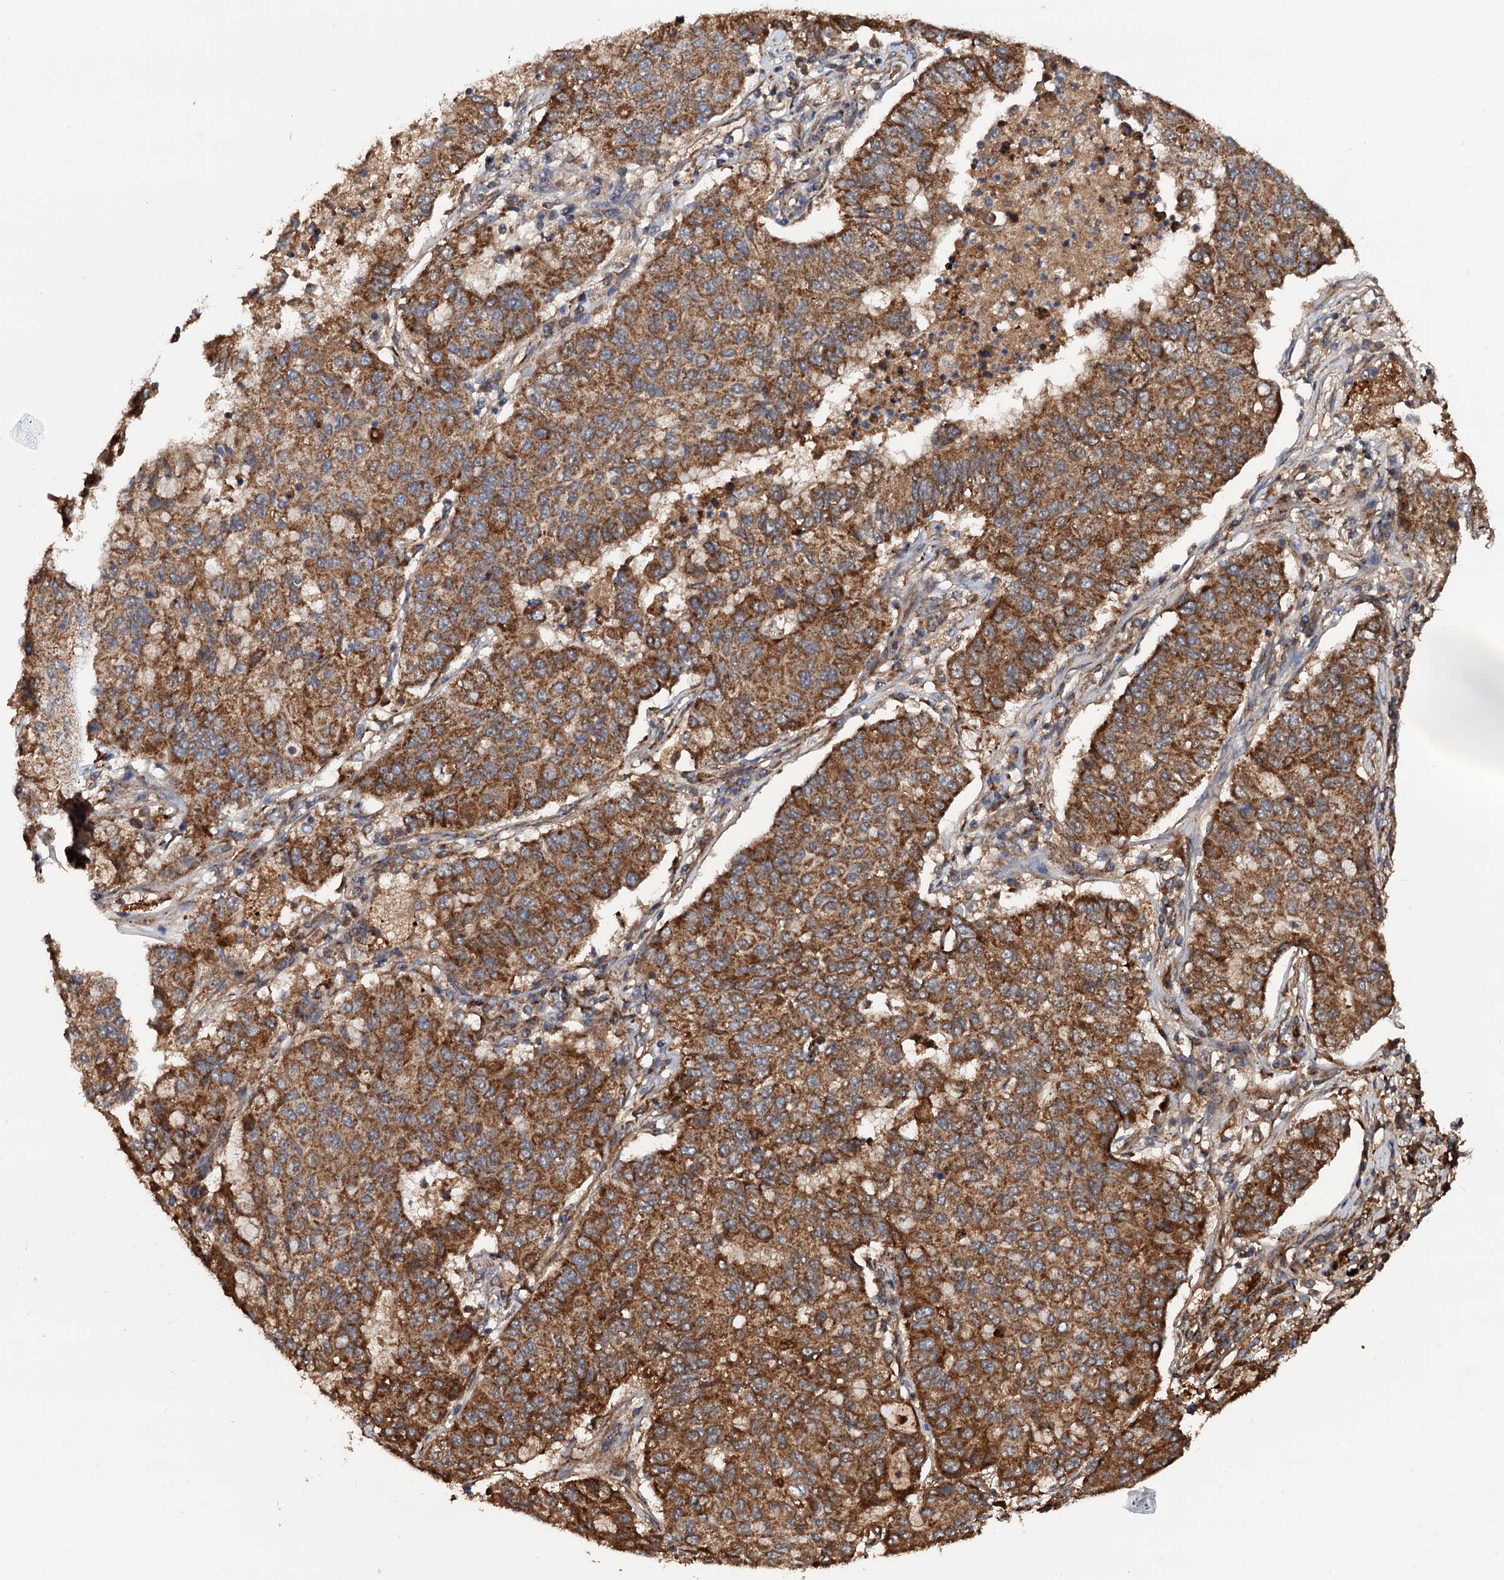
{"staining": {"intensity": "moderate", "quantity": ">75%", "location": "cytoplasmic/membranous"}, "tissue": "lung cancer", "cell_type": "Tumor cells", "image_type": "cancer", "snomed": [{"axis": "morphology", "description": "Squamous cell carcinoma, NOS"}, {"axis": "topography", "description": "Lung"}], "caption": "Lung cancer (squamous cell carcinoma) stained with DAB immunohistochemistry shows medium levels of moderate cytoplasmic/membranous staining in about >75% of tumor cells. (DAB (3,3'-diaminobenzidine) IHC, brown staining for protein, blue staining for nuclei).", "gene": "MRPL42", "patient": {"sex": "male", "age": 74}}